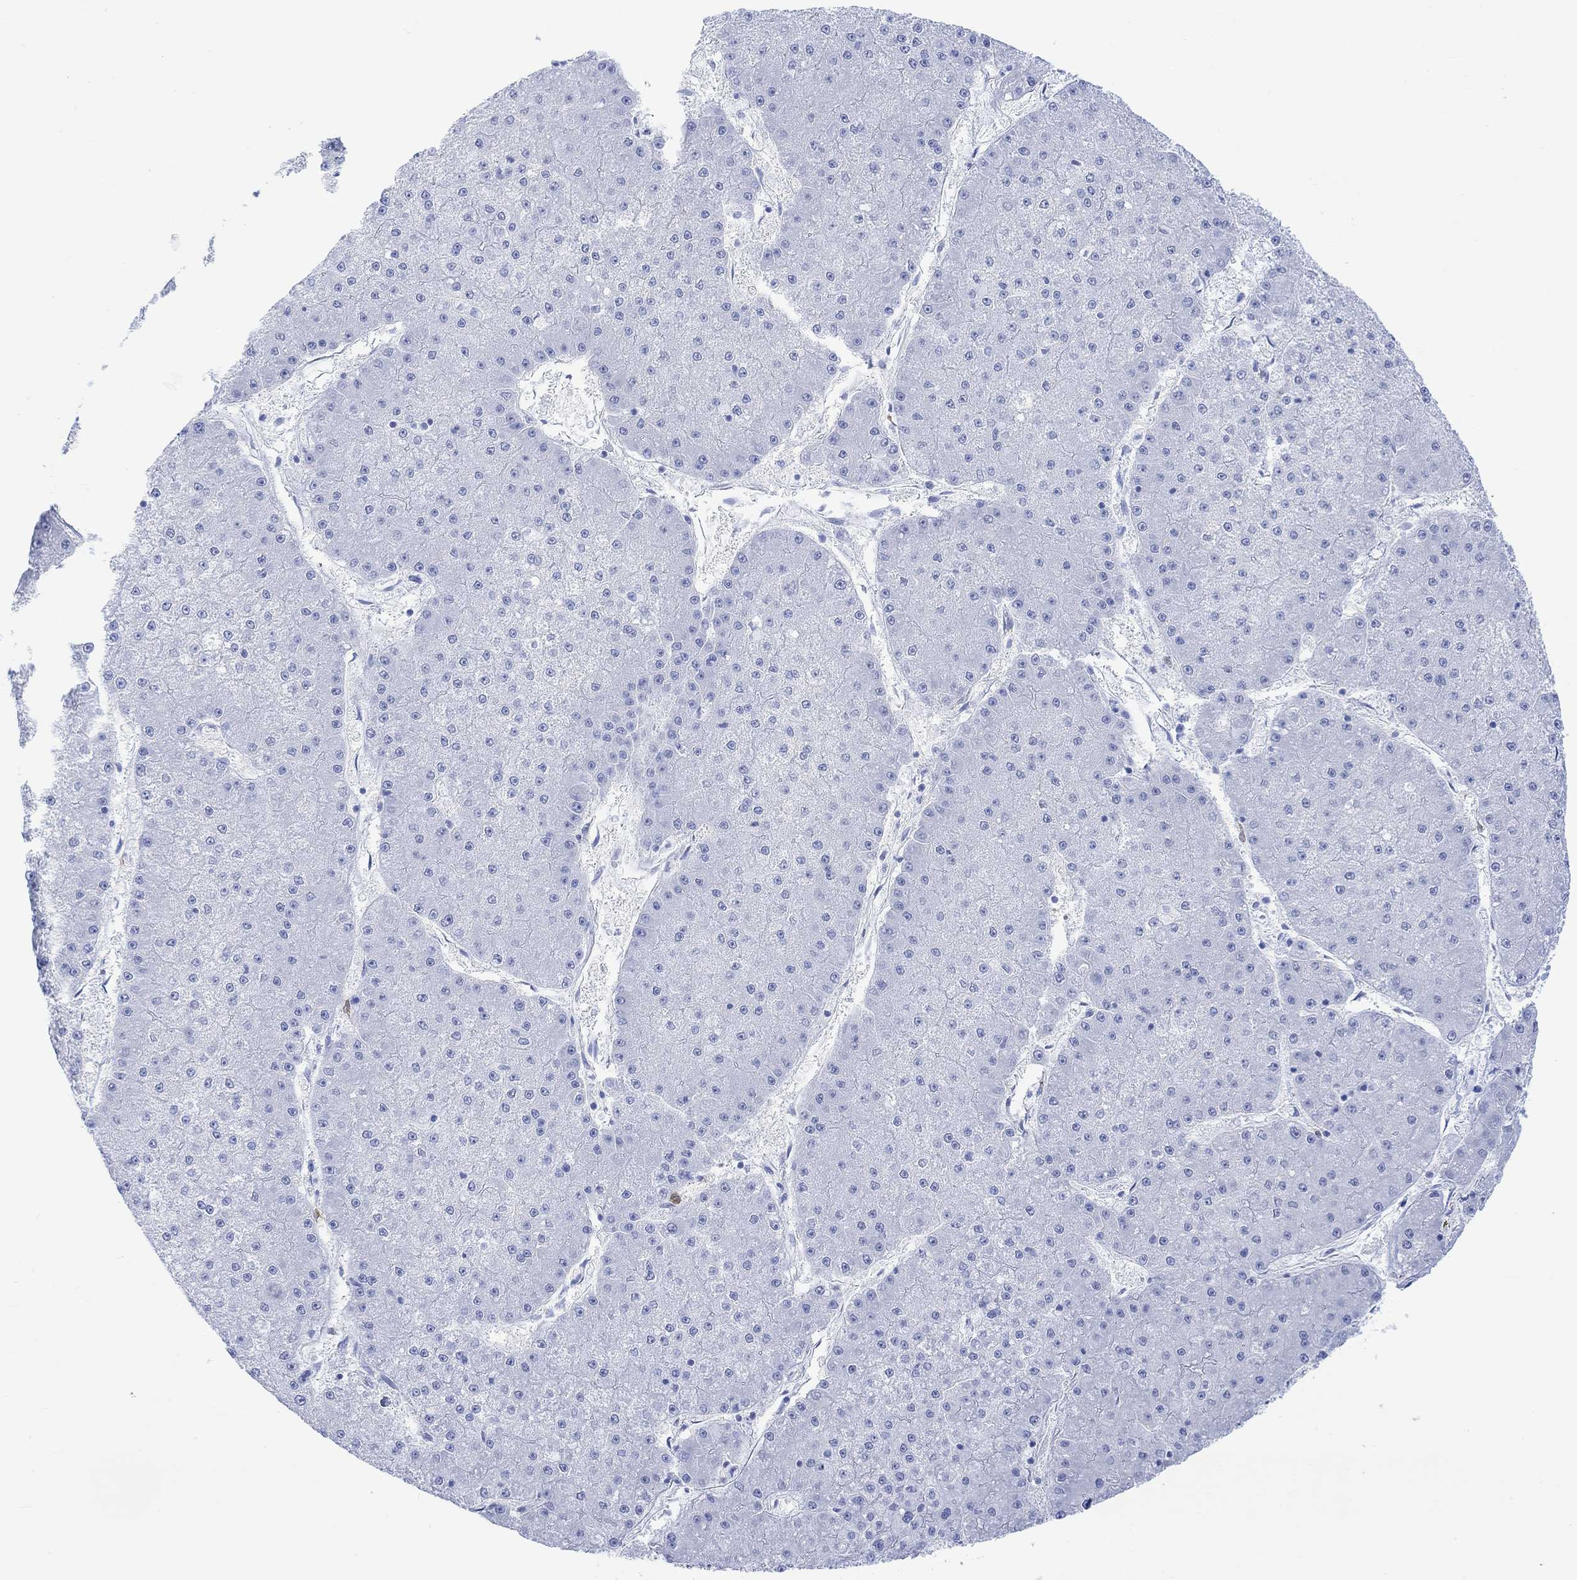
{"staining": {"intensity": "negative", "quantity": "none", "location": "none"}, "tissue": "liver cancer", "cell_type": "Tumor cells", "image_type": "cancer", "snomed": [{"axis": "morphology", "description": "Carcinoma, Hepatocellular, NOS"}, {"axis": "topography", "description": "Liver"}], "caption": "Micrograph shows no significant protein expression in tumor cells of liver hepatocellular carcinoma.", "gene": "TPPP3", "patient": {"sex": "male", "age": 73}}